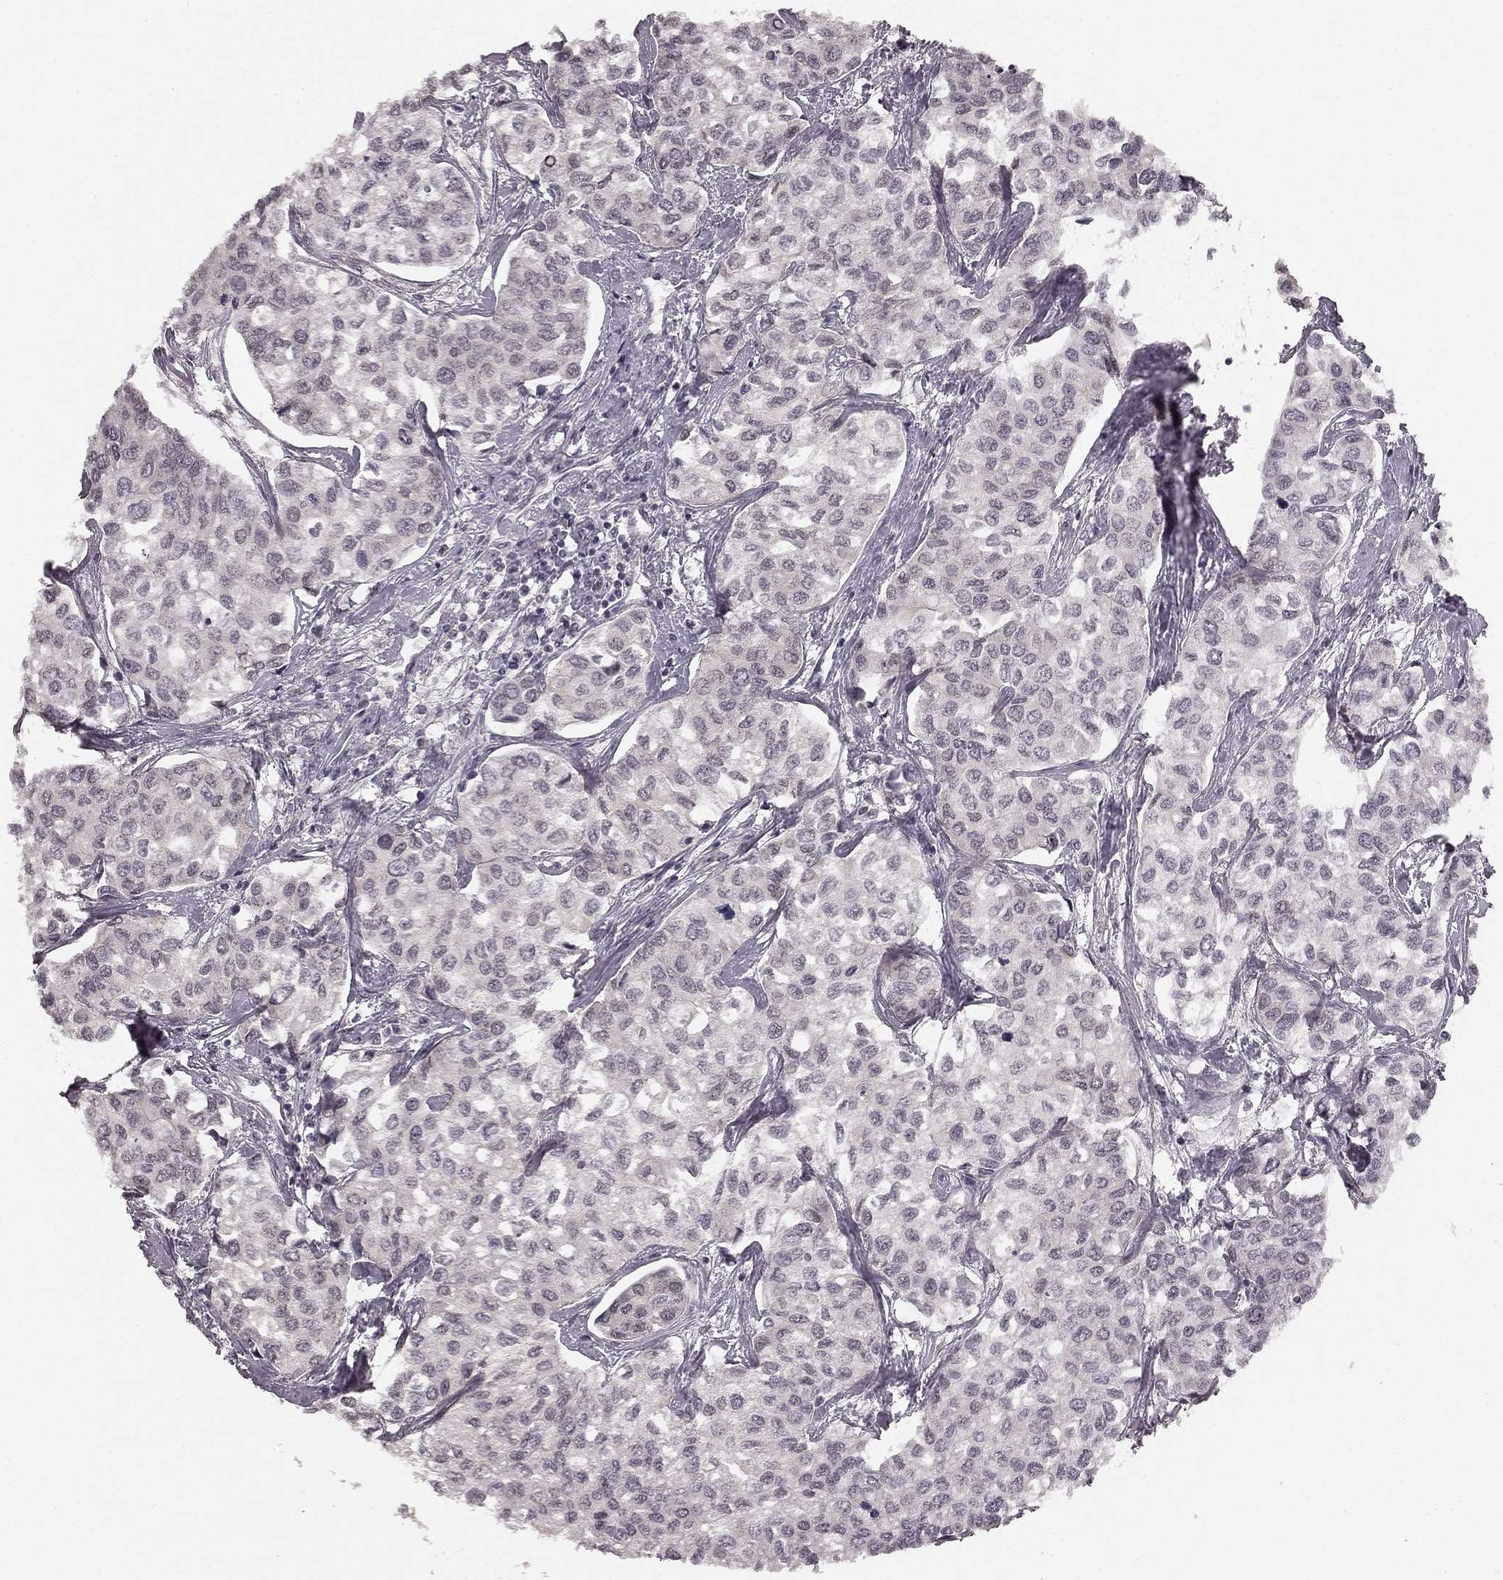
{"staining": {"intensity": "negative", "quantity": "none", "location": "none"}, "tissue": "urothelial cancer", "cell_type": "Tumor cells", "image_type": "cancer", "snomed": [{"axis": "morphology", "description": "Urothelial carcinoma, High grade"}, {"axis": "topography", "description": "Urinary bladder"}], "caption": "Tumor cells are negative for brown protein staining in urothelial cancer.", "gene": "HCN4", "patient": {"sex": "male", "age": 73}}